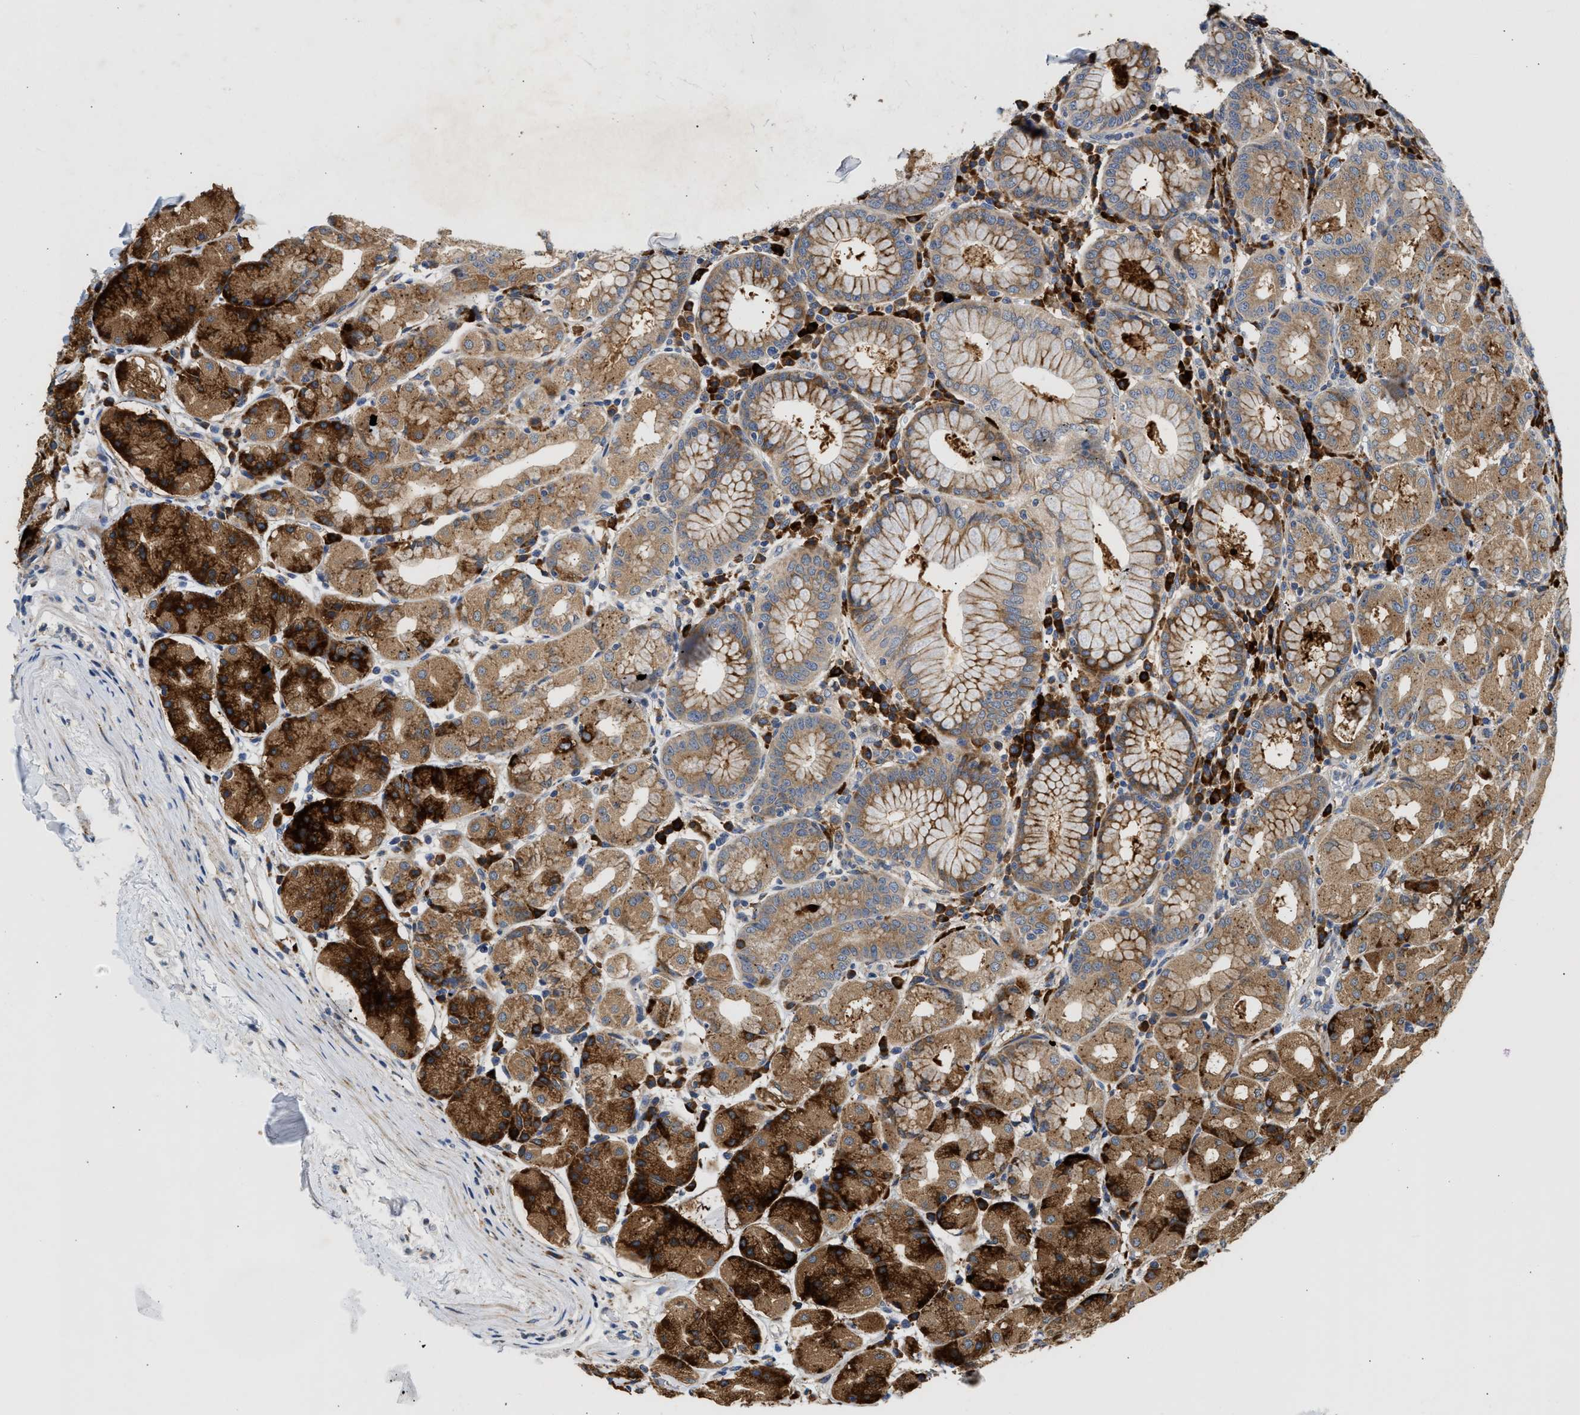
{"staining": {"intensity": "strong", "quantity": ">75%", "location": "cytoplasmic/membranous"}, "tissue": "stomach", "cell_type": "Glandular cells", "image_type": "normal", "snomed": [{"axis": "morphology", "description": "Normal tissue, NOS"}, {"axis": "topography", "description": "Stomach"}, {"axis": "topography", "description": "Stomach, lower"}], "caption": "A micrograph showing strong cytoplasmic/membranous expression in about >75% of glandular cells in benign stomach, as visualized by brown immunohistochemical staining.", "gene": "AMZ1", "patient": {"sex": "female", "age": 56}}